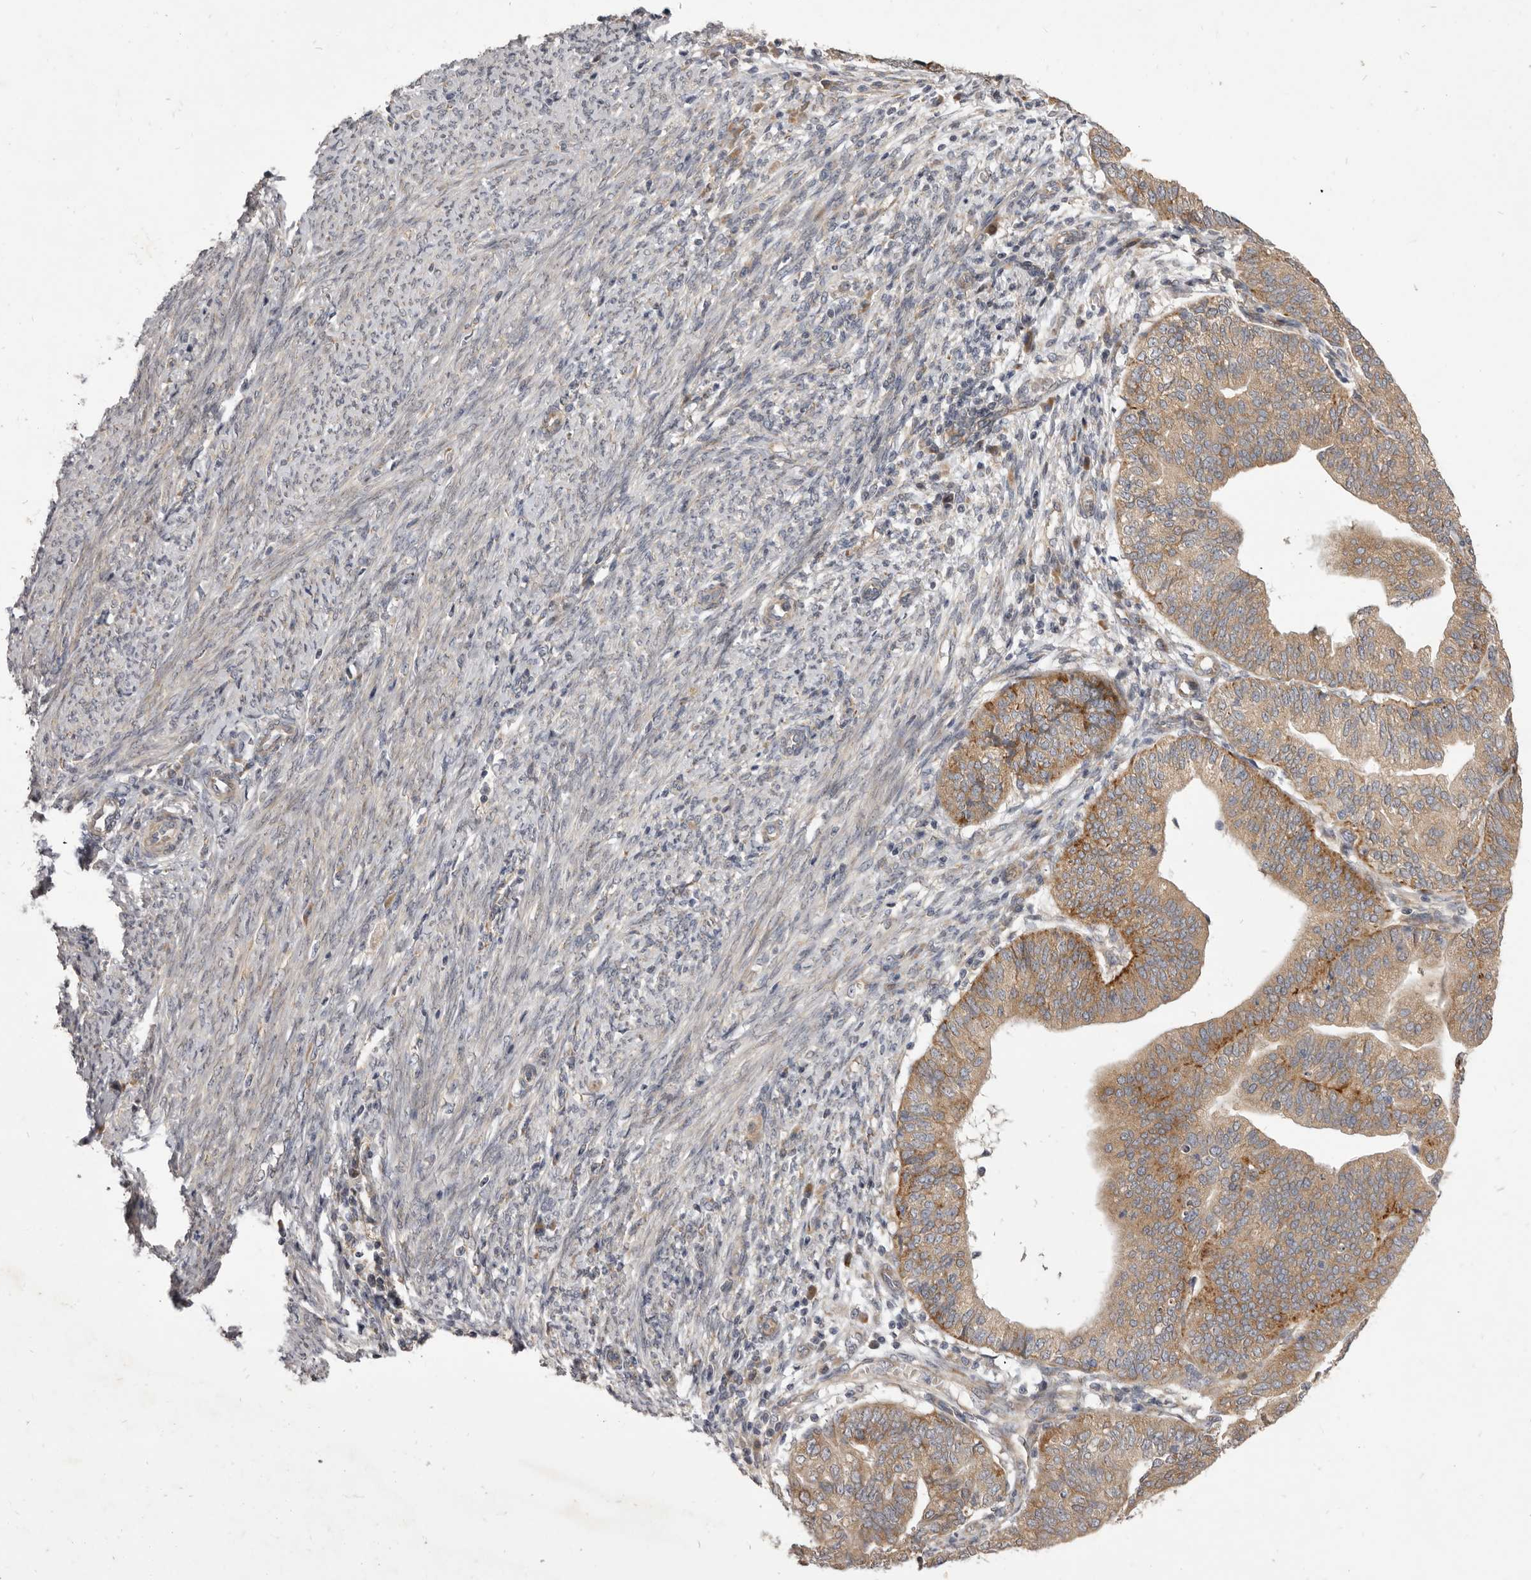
{"staining": {"intensity": "moderate", "quantity": ">75%", "location": "cytoplasmic/membranous"}, "tissue": "endometrial cancer", "cell_type": "Tumor cells", "image_type": "cancer", "snomed": [{"axis": "morphology", "description": "Adenocarcinoma, NOS"}, {"axis": "topography", "description": "Uterus"}], "caption": "There is medium levels of moderate cytoplasmic/membranous expression in tumor cells of endometrial cancer (adenocarcinoma), as demonstrated by immunohistochemical staining (brown color).", "gene": "TBC1D8B", "patient": {"sex": "female", "age": 77}}